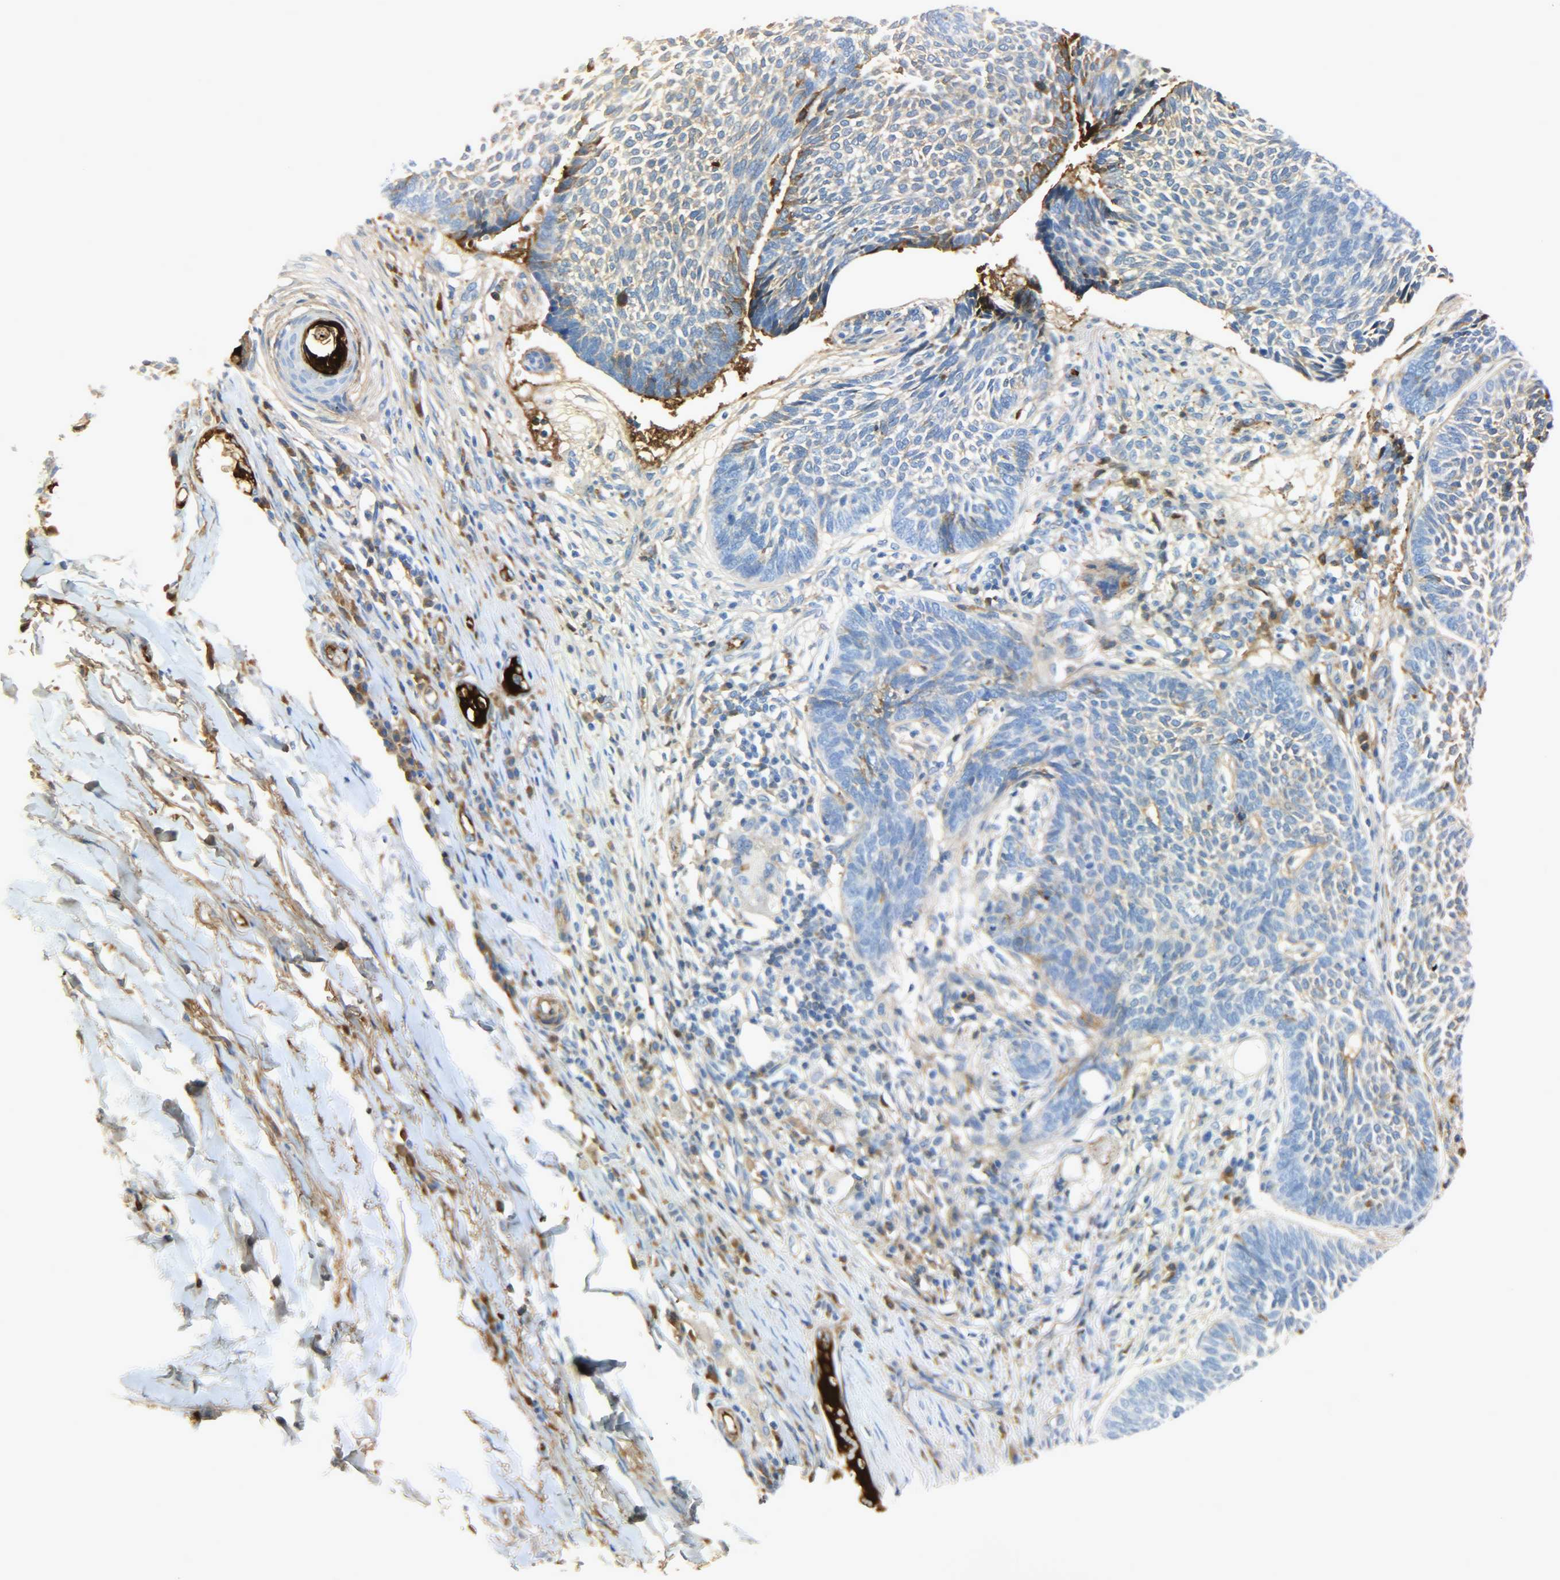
{"staining": {"intensity": "moderate", "quantity": "25%-75%", "location": "cytoplasmic/membranous"}, "tissue": "skin cancer", "cell_type": "Tumor cells", "image_type": "cancer", "snomed": [{"axis": "morphology", "description": "Normal tissue, NOS"}, {"axis": "morphology", "description": "Basal cell carcinoma"}, {"axis": "topography", "description": "Skin"}], "caption": "Approximately 25%-75% of tumor cells in human skin basal cell carcinoma demonstrate moderate cytoplasmic/membranous protein positivity as visualized by brown immunohistochemical staining.", "gene": "CRP", "patient": {"sex": "male", "age": 87}}